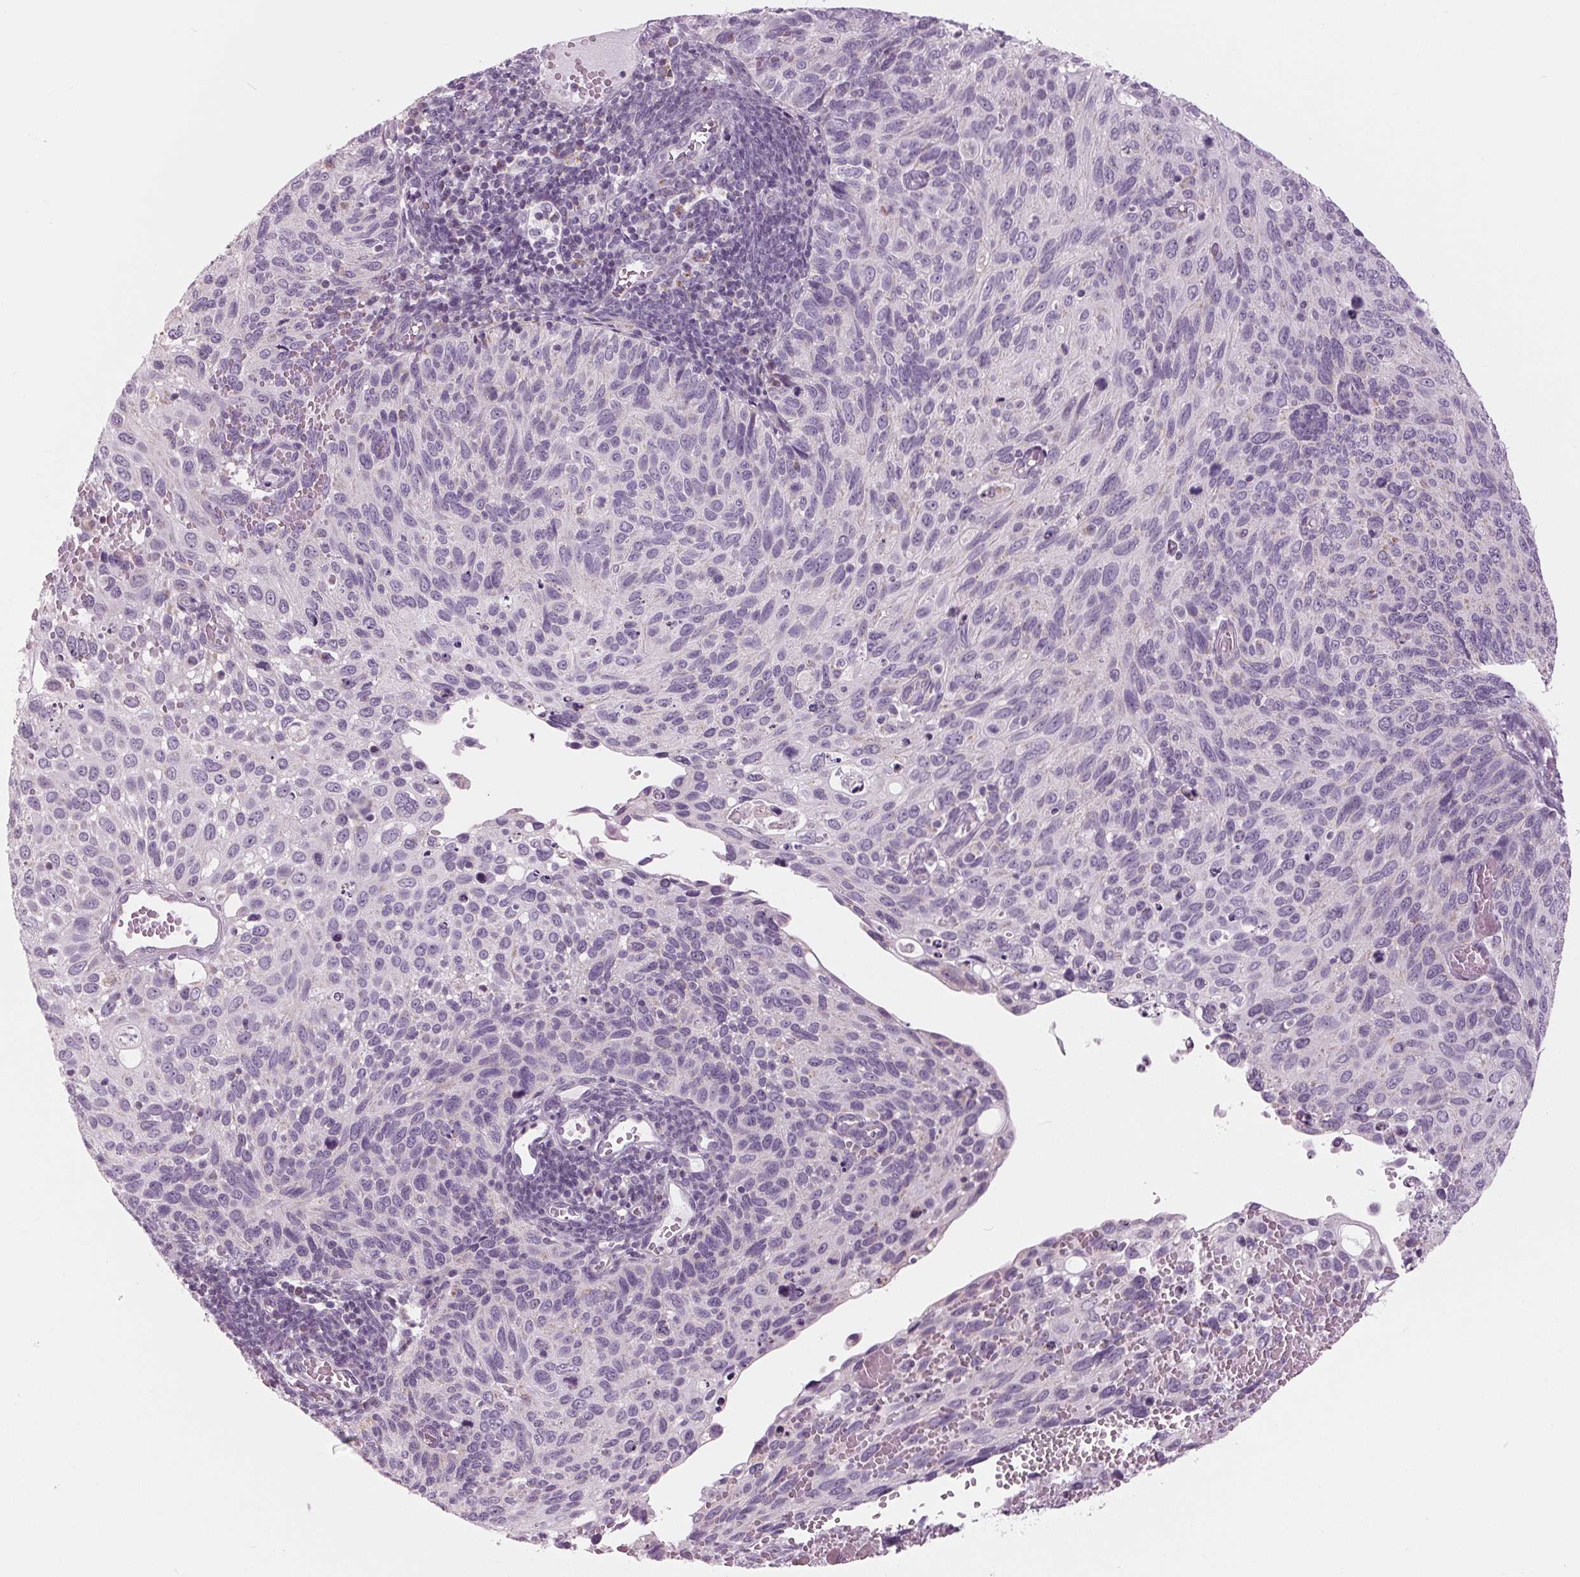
{"staining": {"intensity": "negative", "quantity": "none", "location": "none"}, "tissue": "cervical cancer", "cell_type": "Tumor cells", "image_type": "cancer", "snomed": [{"axis": "morphology", "description": "Squamous cell carcinoma, NOS"}, {"axis": "topography", "description": "Cervix"}], "caption": "Immunohistochemistry photomicrograph of neoplastic tissue: cervical cancer (squamous cell carcinoma) stained with DAB (3,3'-diaminobenzidine) exhibits no significant protein expression in tumor cells.", "gene": "SAMD4A", "patient": {"sex": "female", "age": 70}}